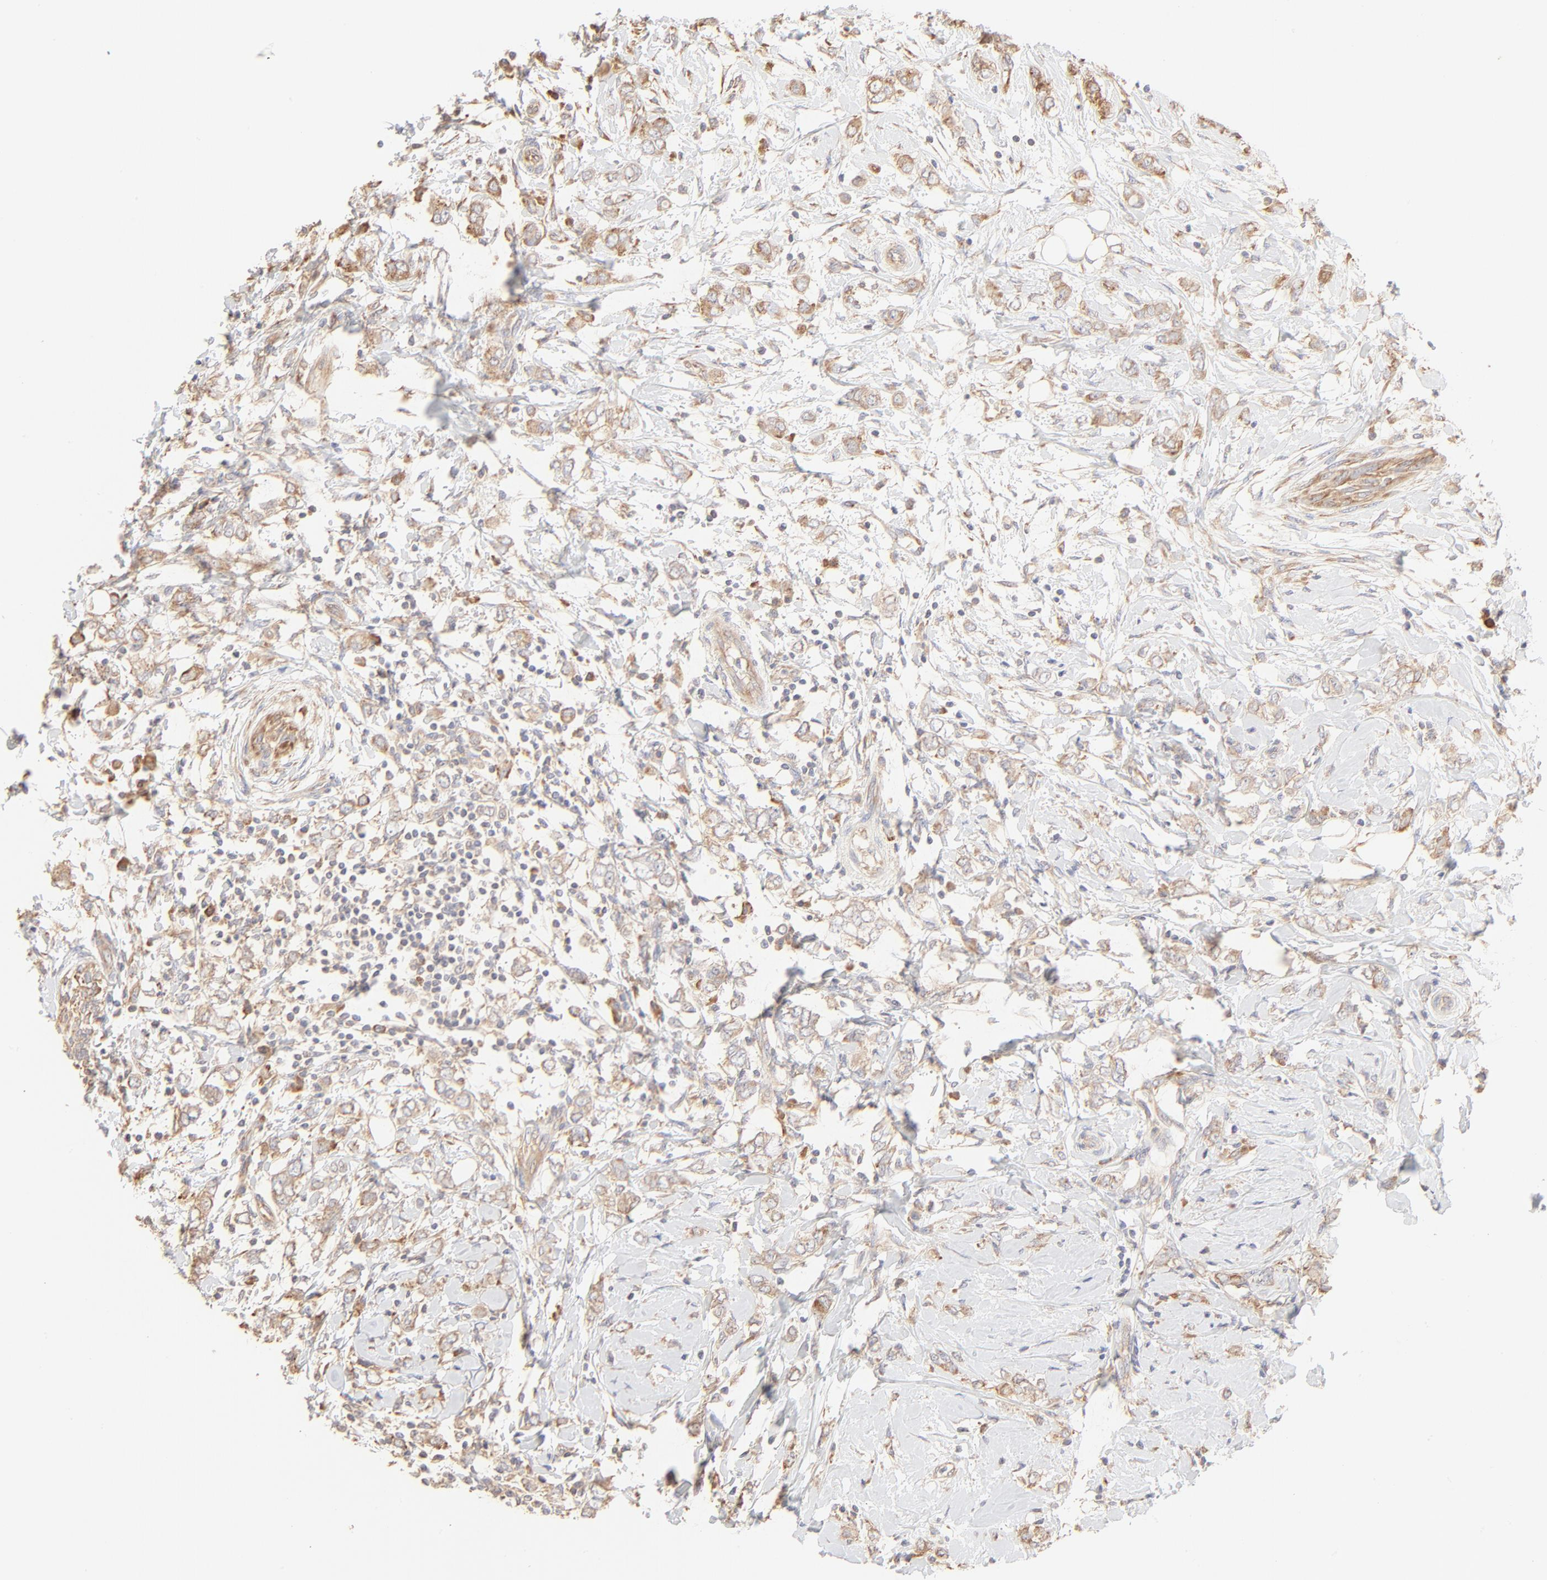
{"staining": {"intensity": "weak", "quantity": ">75%", "location": "cytoplasmic/membranous"}, "tissue": "breast cancer", "cell_type": "Tumor cells", "image_type": "cancer", "snomed": [{"axis": "morphology", "description": "Normal tissue, NOS"}, {"axis": "morphology", "description": "Lobular carcinoma"}, {"axis": "topography", "description": "Breast"}], "caption": "Immunohistochemistry (IHC) histopathology image of human breast cancer (lobular carcinoma) stained for a protein (brown), which exhibits low levels of weak cytoplasmic/membranous staining in approximately >75% of tumor cells.", "gene": "RPS20", "patient": {"sex": "female", "age": 47}}